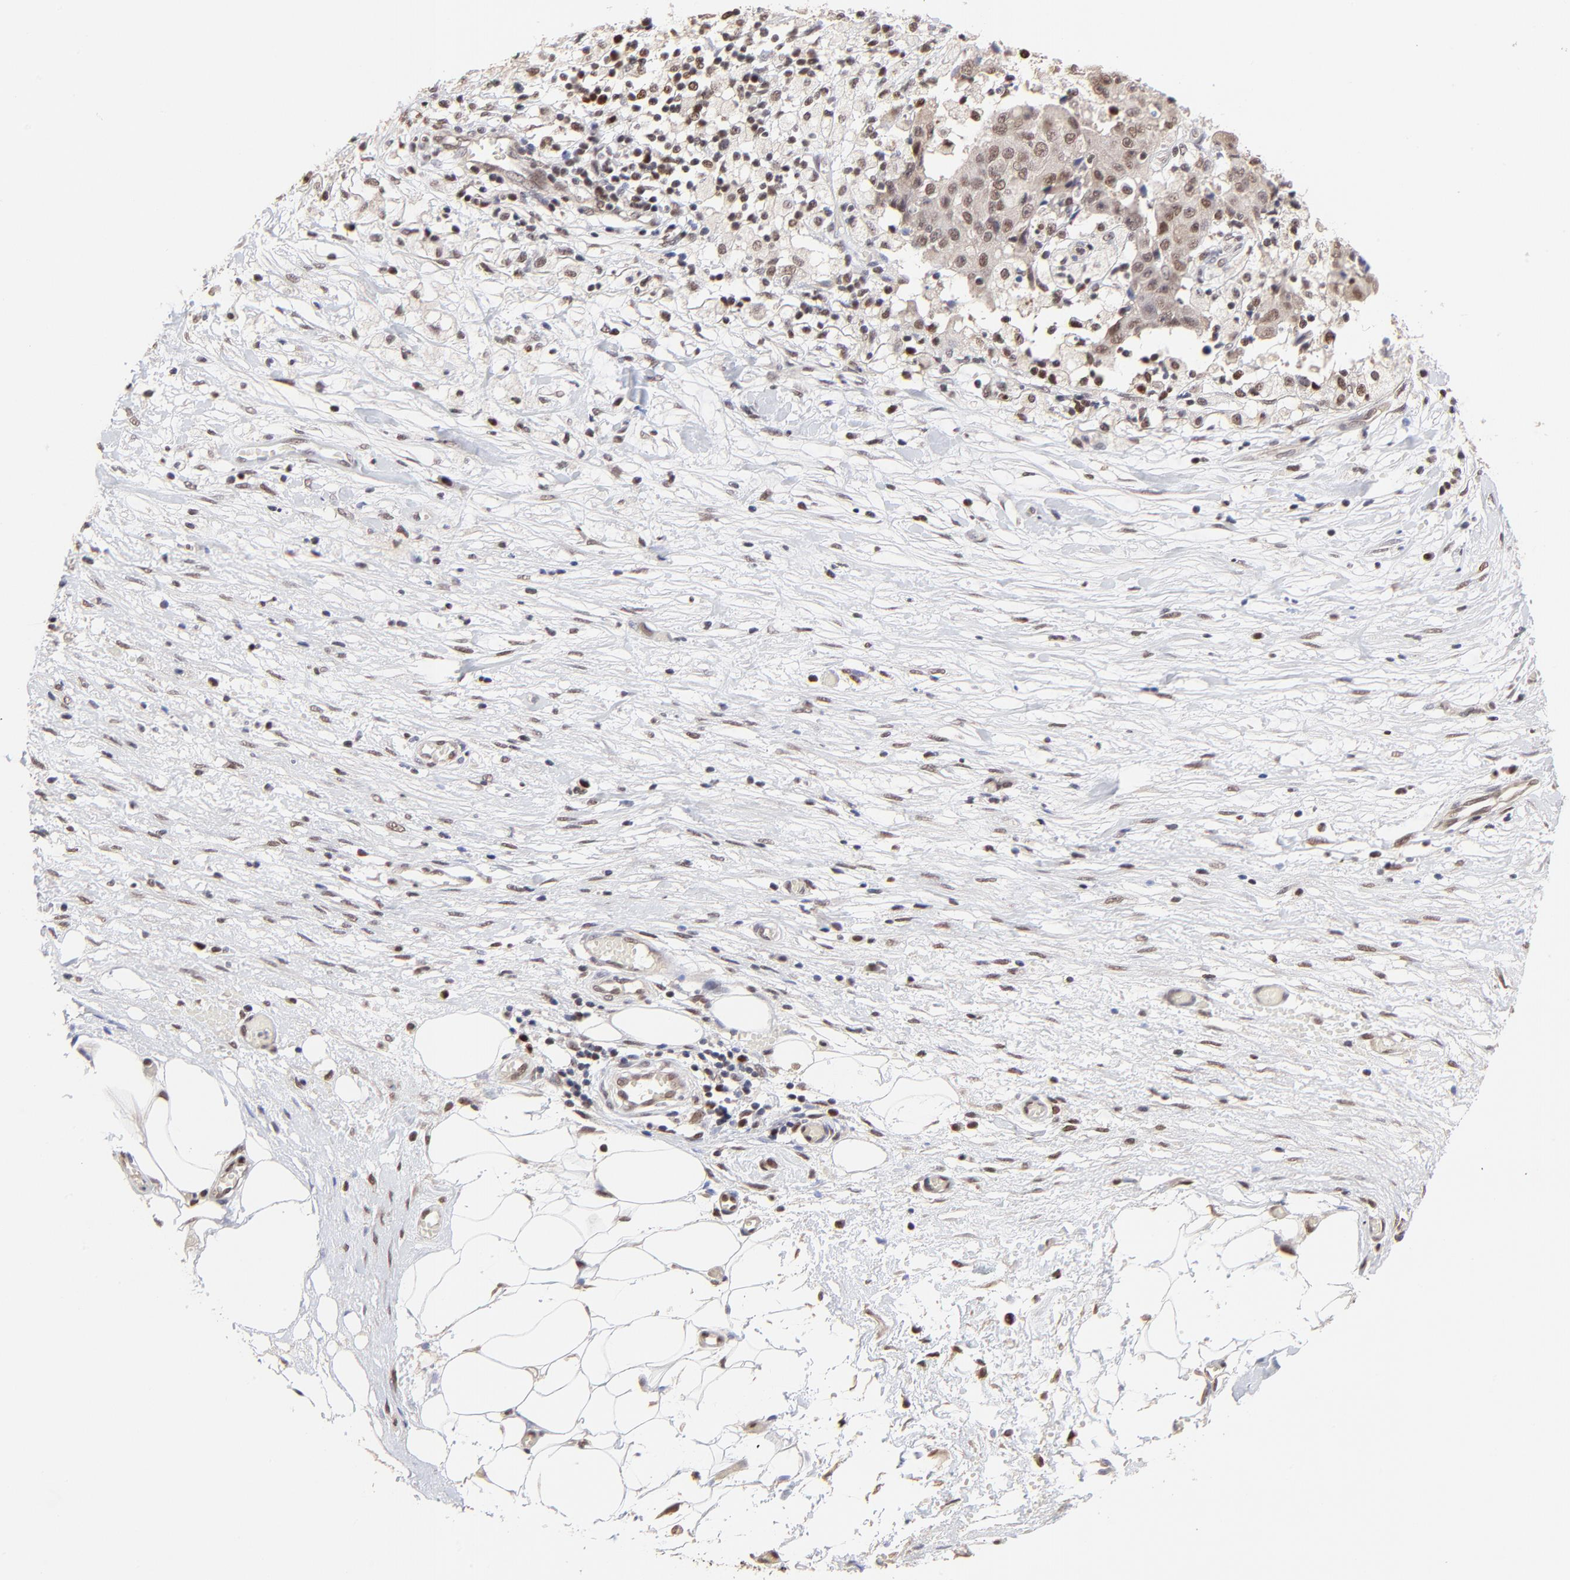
{"staining": {"intensity": "weak", "quantity": ">75%", "location": "cytoplasmic/membranous,nuclear"}, "tissue": "ovarian cancer", "cell_type": "Tumor cells", "image_type": "cancer", "snomed": [{"axis": "morphology", "description": "Carcinoma, endometroid"}, {"axis": "topography", "description": "Ovary"}], "caption": "Ovarian cancer stained with a protein marker displays weak staining in tumor cells.", "gene": "DSN1", "patient": {"sex": "female", "age": 42}}